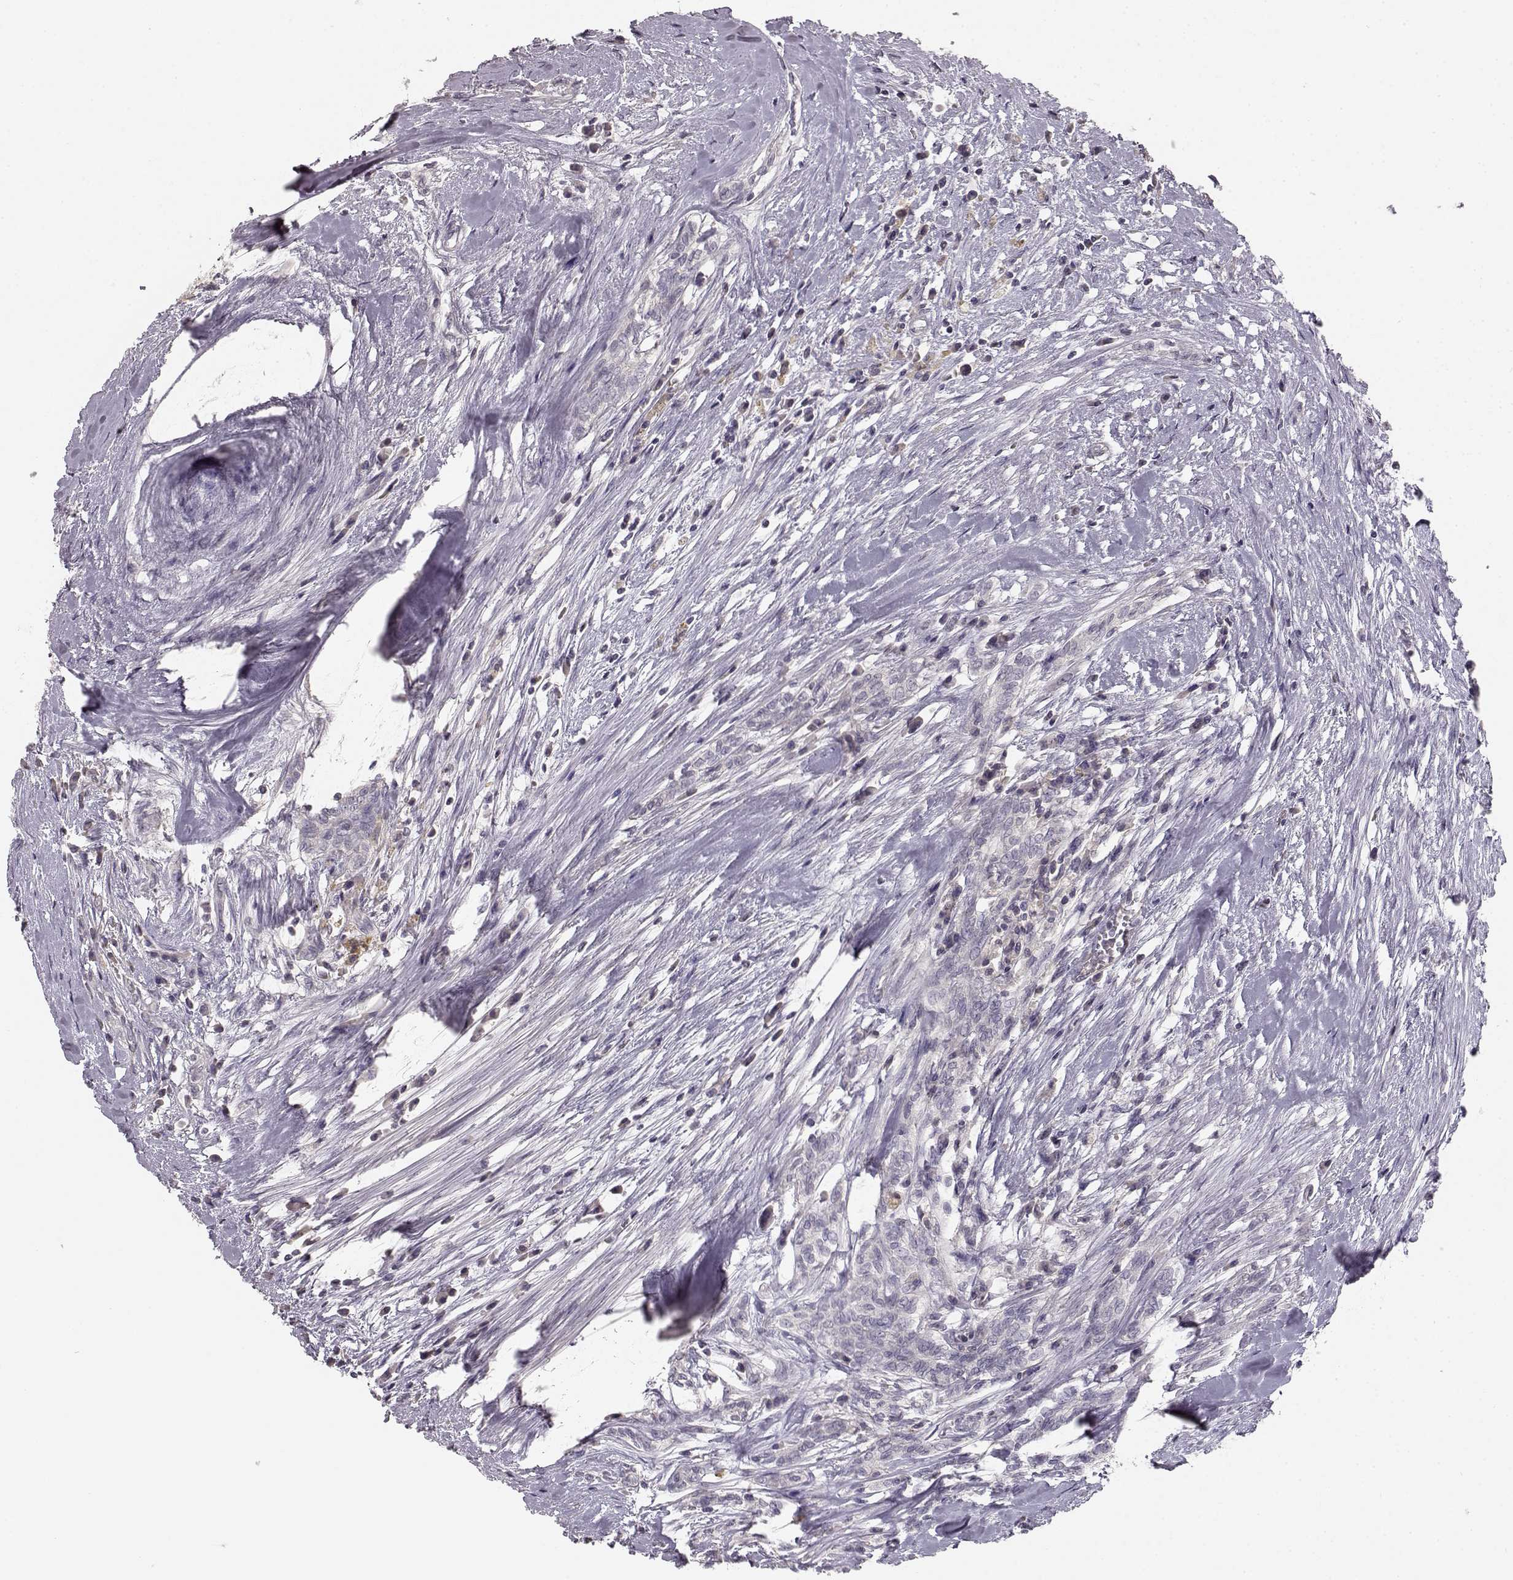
{"staining": {"intensity": "negative", "quantity": "none", "location": "none"}, "tissue": "testis cancer", "cell_type": "Tumor cells", "image_type": "cancer", "snomed": [{"axis": "morphology", "description": "Carcinoma, Embryonal, NOS"}, {"axis": "topography", "description": "Testis"}], "caption": "A histopathology image of human testis cancer is negative for staining in tumor cells.", "gene": "BFSP2", "patient": {"sex": "male", "age": 37}}